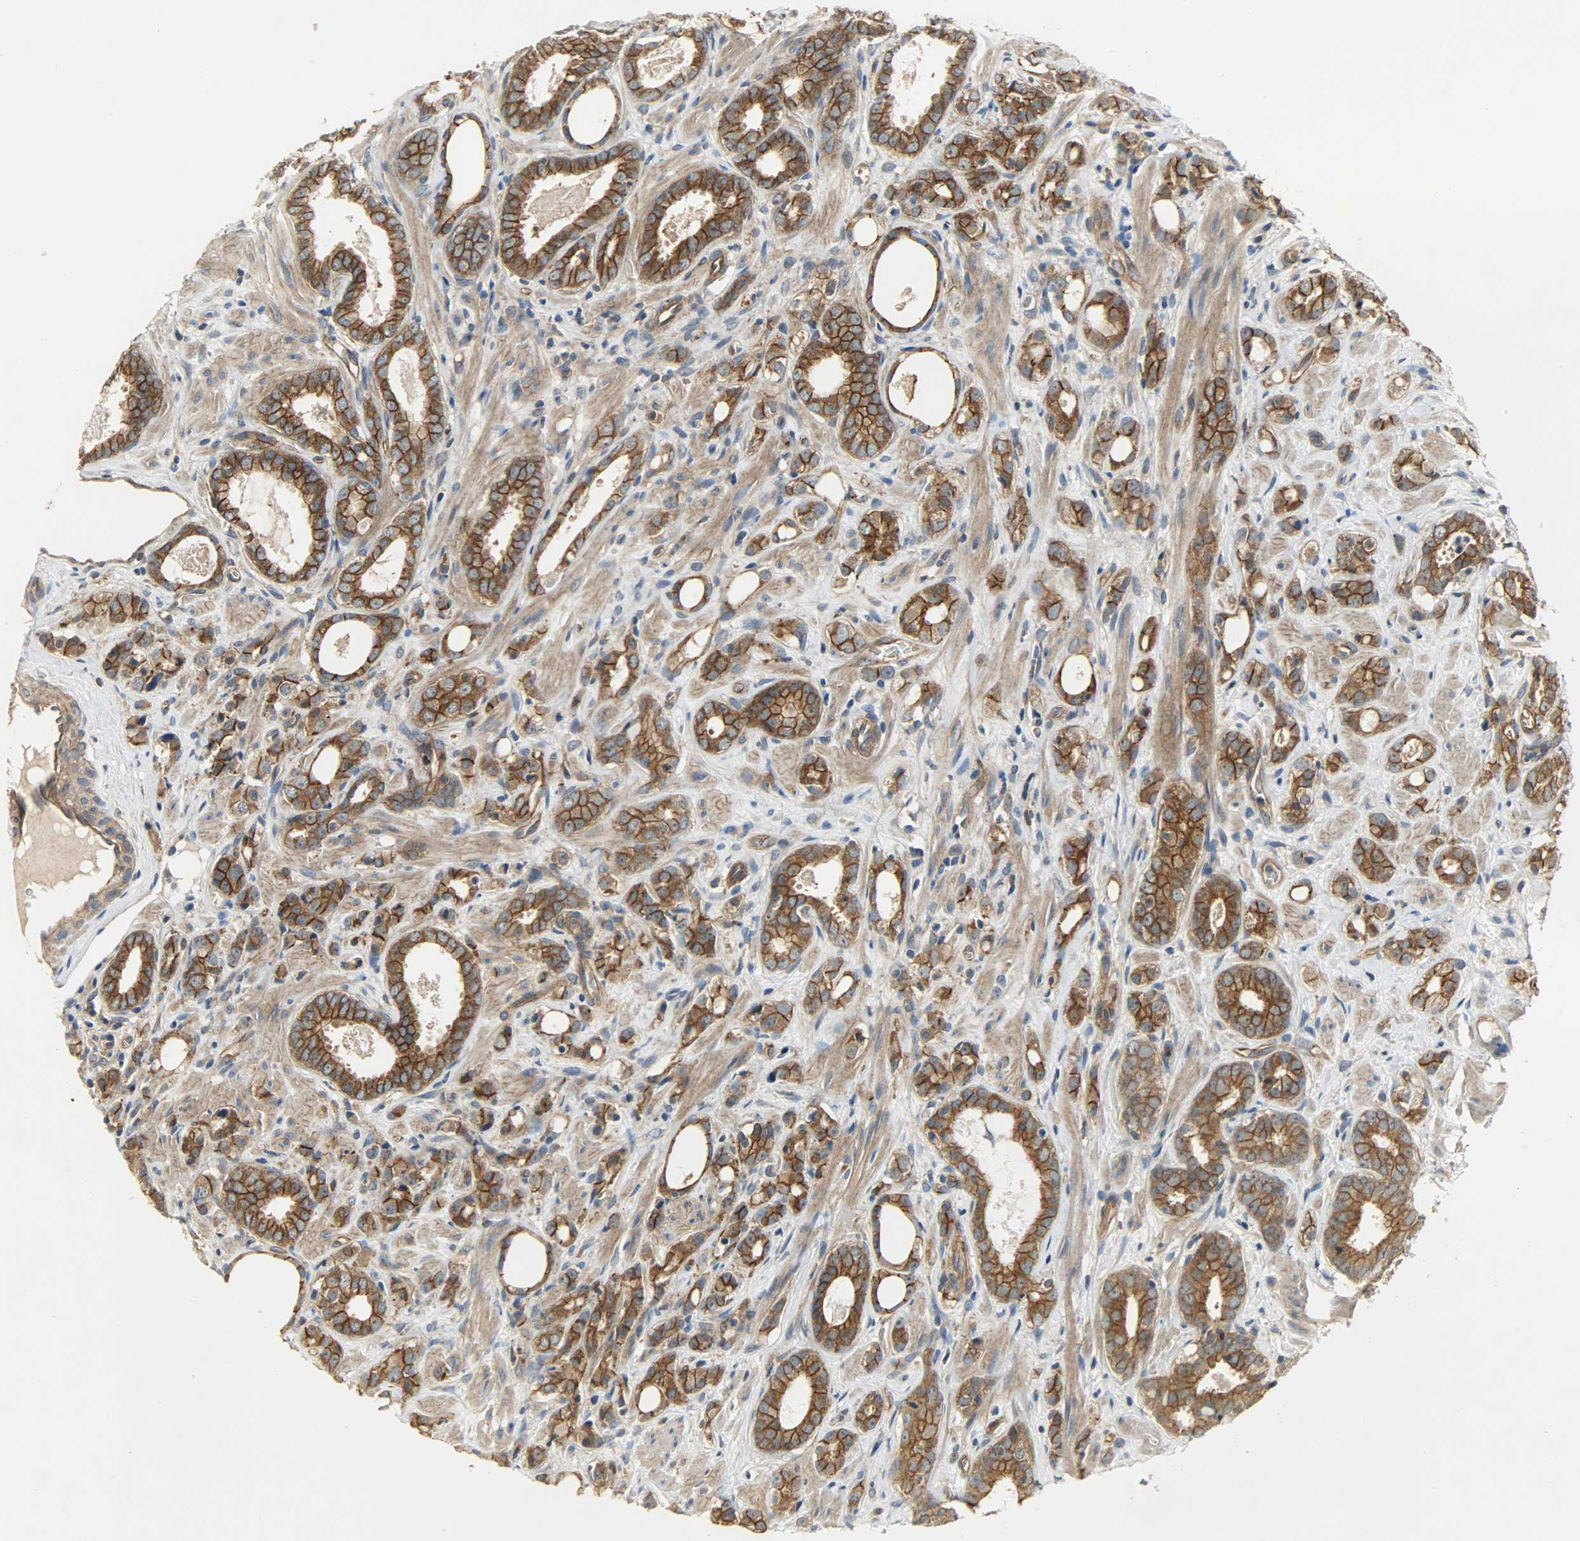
{"staining": {"intensity": "moderate", "quantity": ">75%", "location": "cytoplasmic/membranous"}, "tissue": "prostate cancer", "cell_type": "Tumor cells", "image_type": "cancer", "snomed": [{"axis": "morphology", "description": "Adenocarcinoma, Low grade"}, {"axis": "topography", "description": "Prostate"}], "caption": "This histopathology image shows IHC staining of human low-grade adenocarcinoma (prostate), with medium moderate cytoplasmic/membranous staining in about >75% of tumor cells.", "gene": "KIAA1217", "patient": {"sex": "male", "age": 57}}